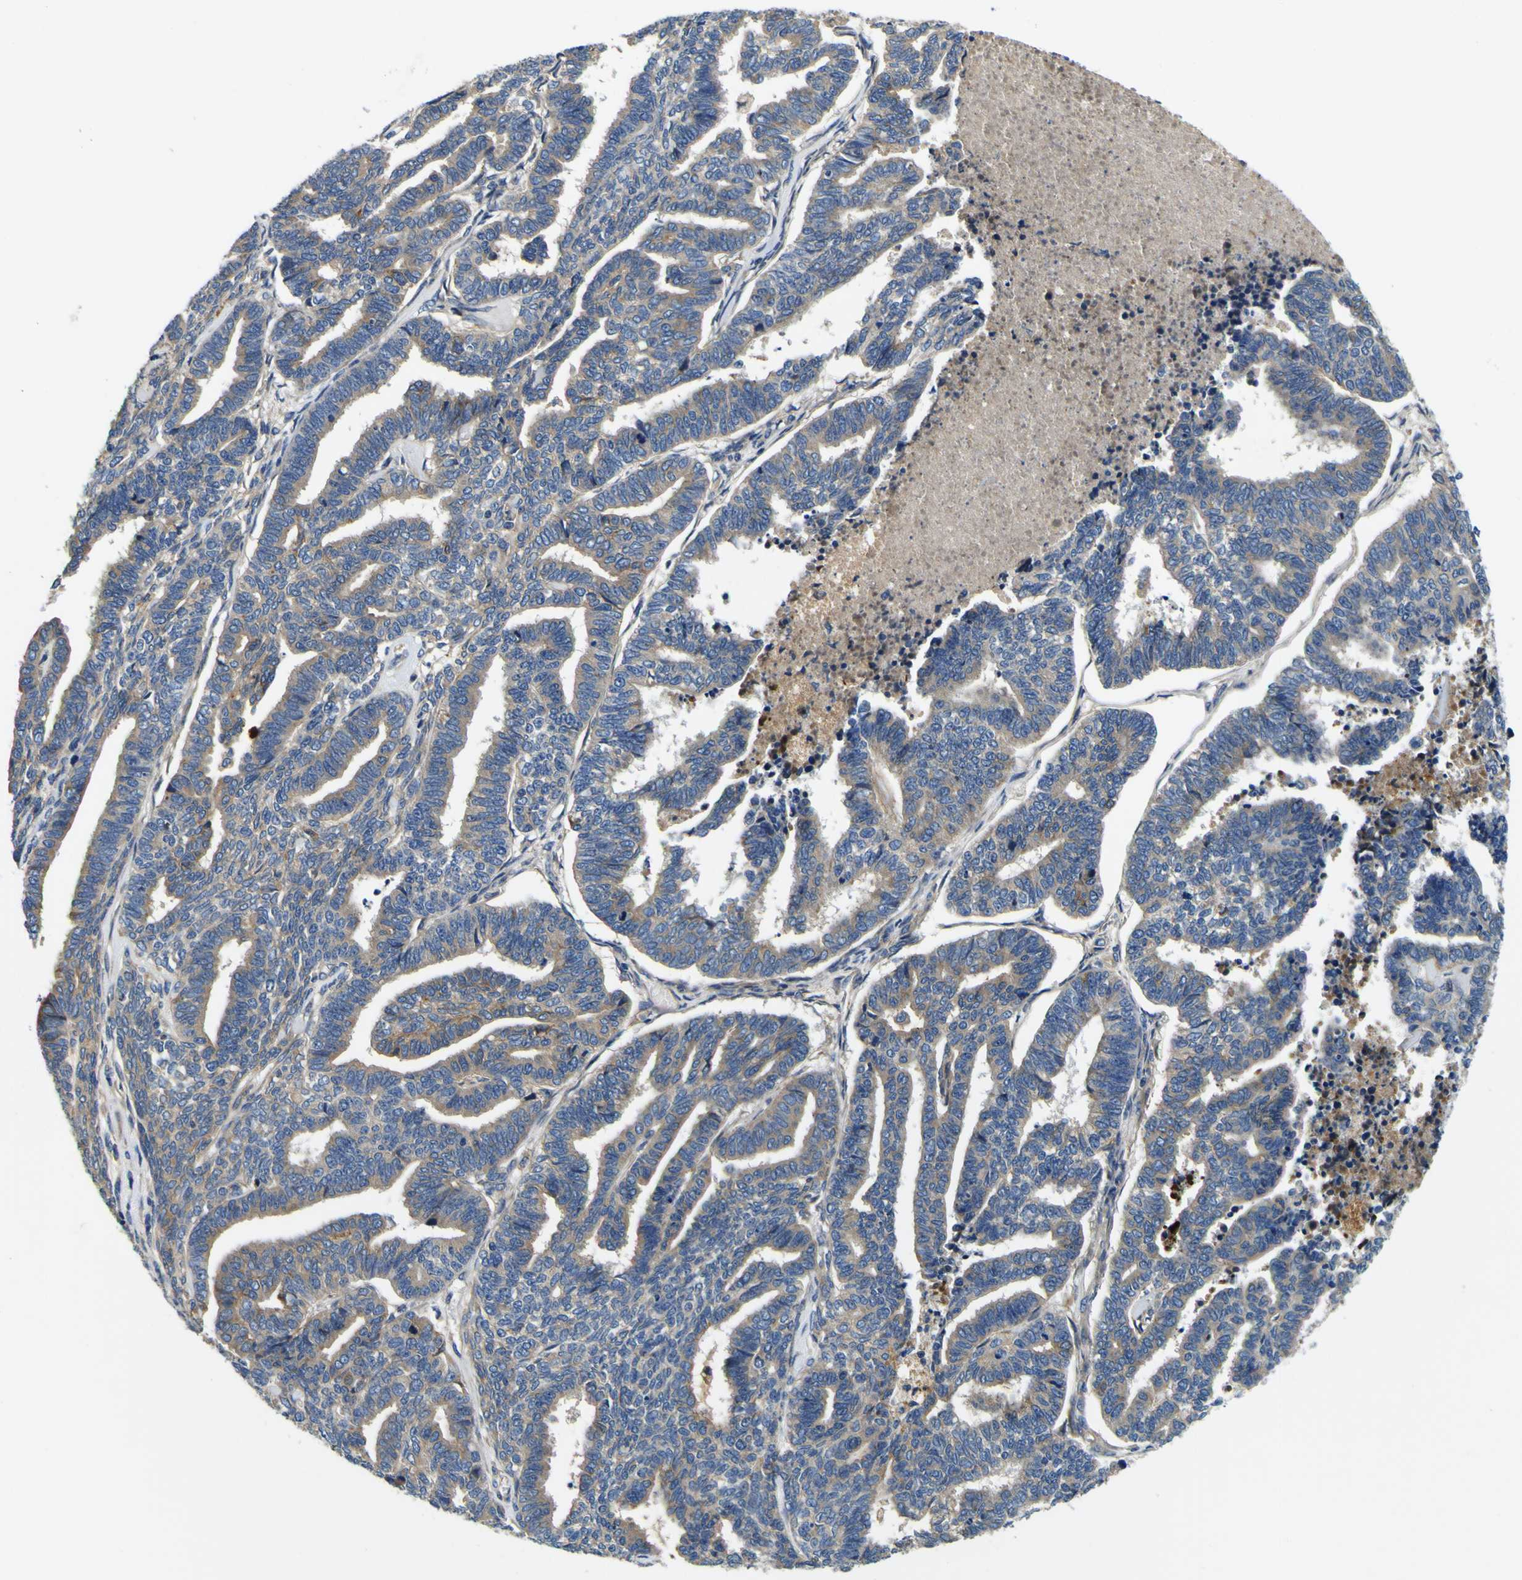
{"staining": {"intensity": "moderate", "quantity": "25%-75%", "location": "cytoplasmic/membranous"}, "tissue": "endometrial cancer", "cell_type": "Tumor cells", "image_type": "cancer", "snomed": [{"axis": "morphology", "description": "Adenocarcinoma, NOS"}, {"axis": "topography", "description": "Endometrium"}], "caption": "Tumor cells reveal medium levels of moderate cytoplasmic/membranous positivity in about 25%-75% of cells in human adenocarcinoma (endometrial).", "gene": "CLSTN1", "patient": {"sex": "female", "age": 70}}